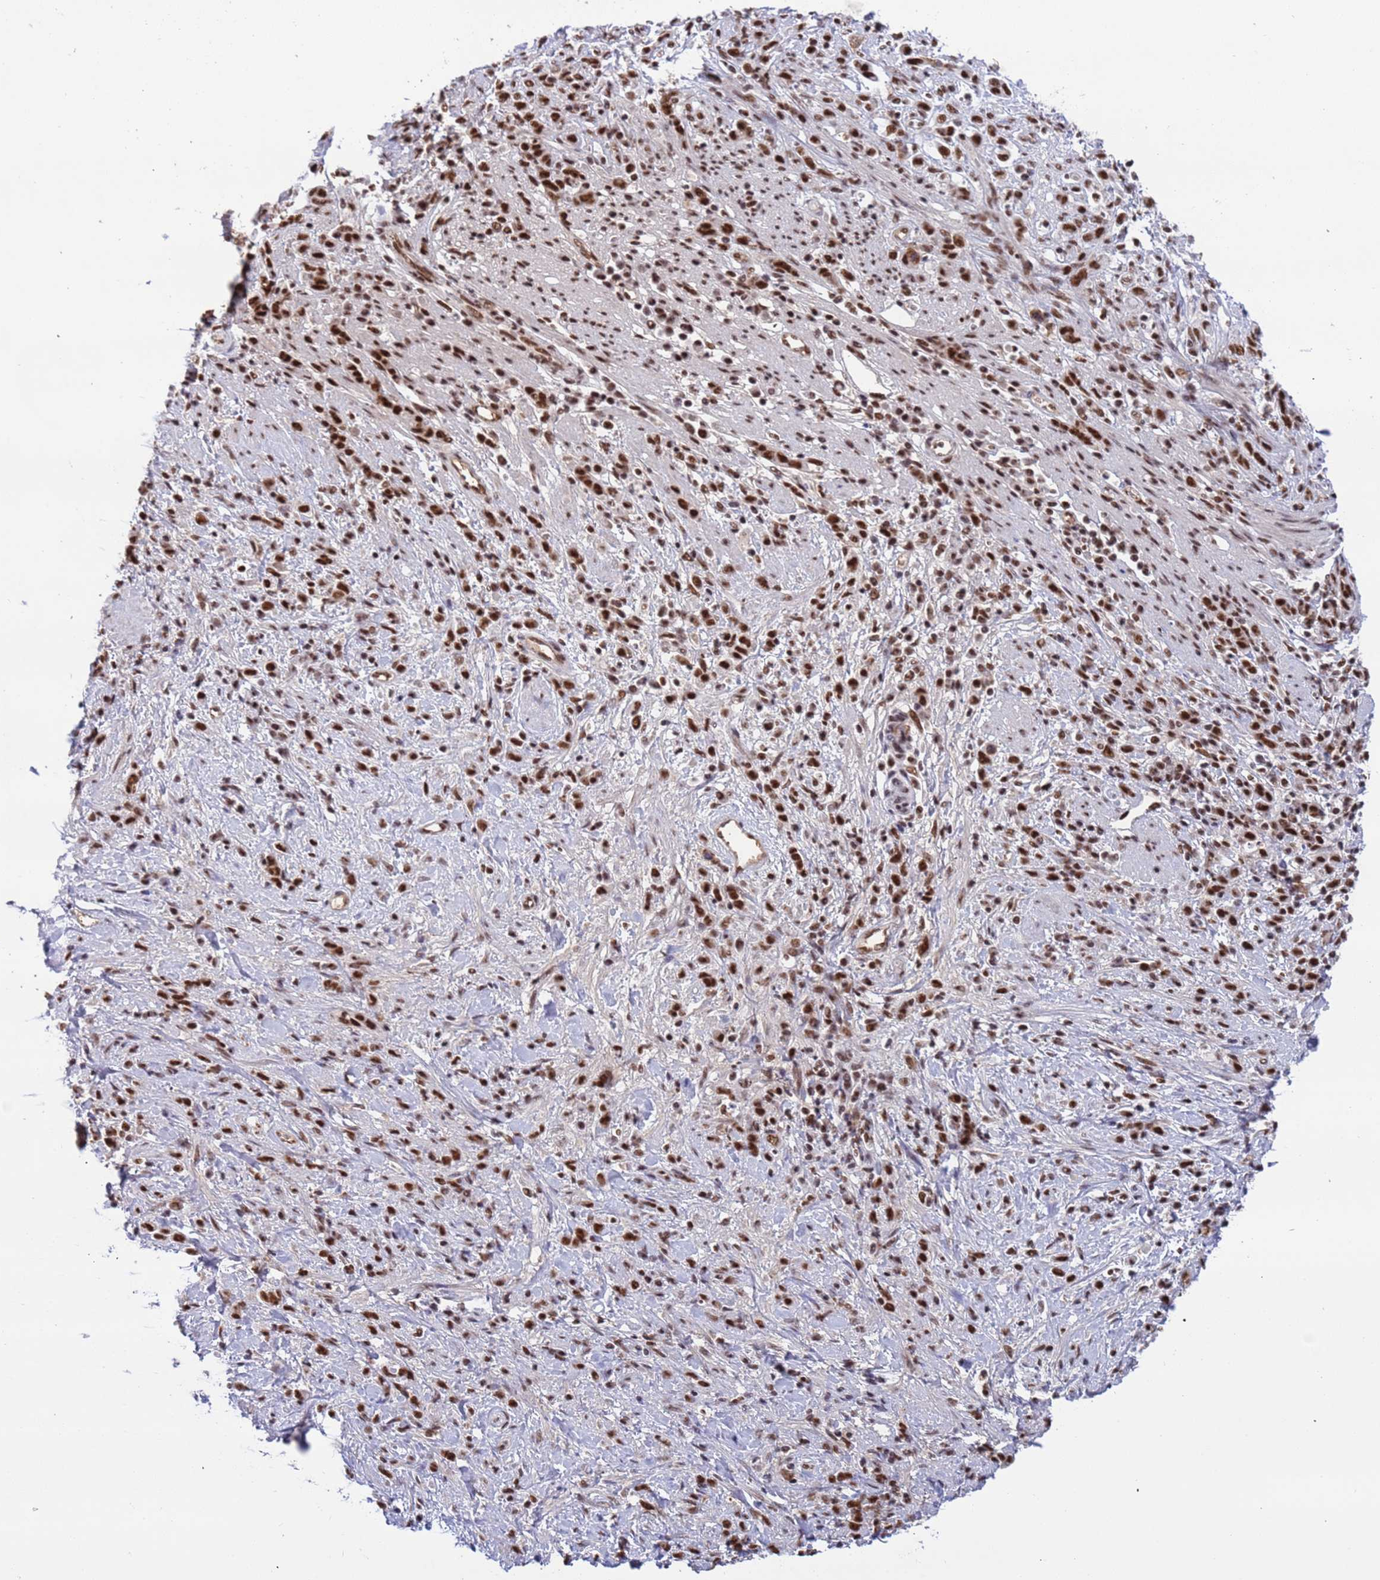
{"staining": {"intensity": "strong", "quantity": ">75%", "location": "nuclear"}, "tissue": "stomach cancer", "cell_type": "Tumor cells", "image_type": "cancer", "snomed": [{"axis": "morphology", "description": "Adenocarcinoma, NOS"}, {"axis": "topography", "description": "Stomach"}], "caption": "Protein expression analysis of stomach adenocarcinoma reveals strong nuclear expression in approximately >75% of tumor cells. (IHC, brightfield microscopy, high magnification).", "gene": "SRRT", "patient": {"sex": "female", "age": 60}}